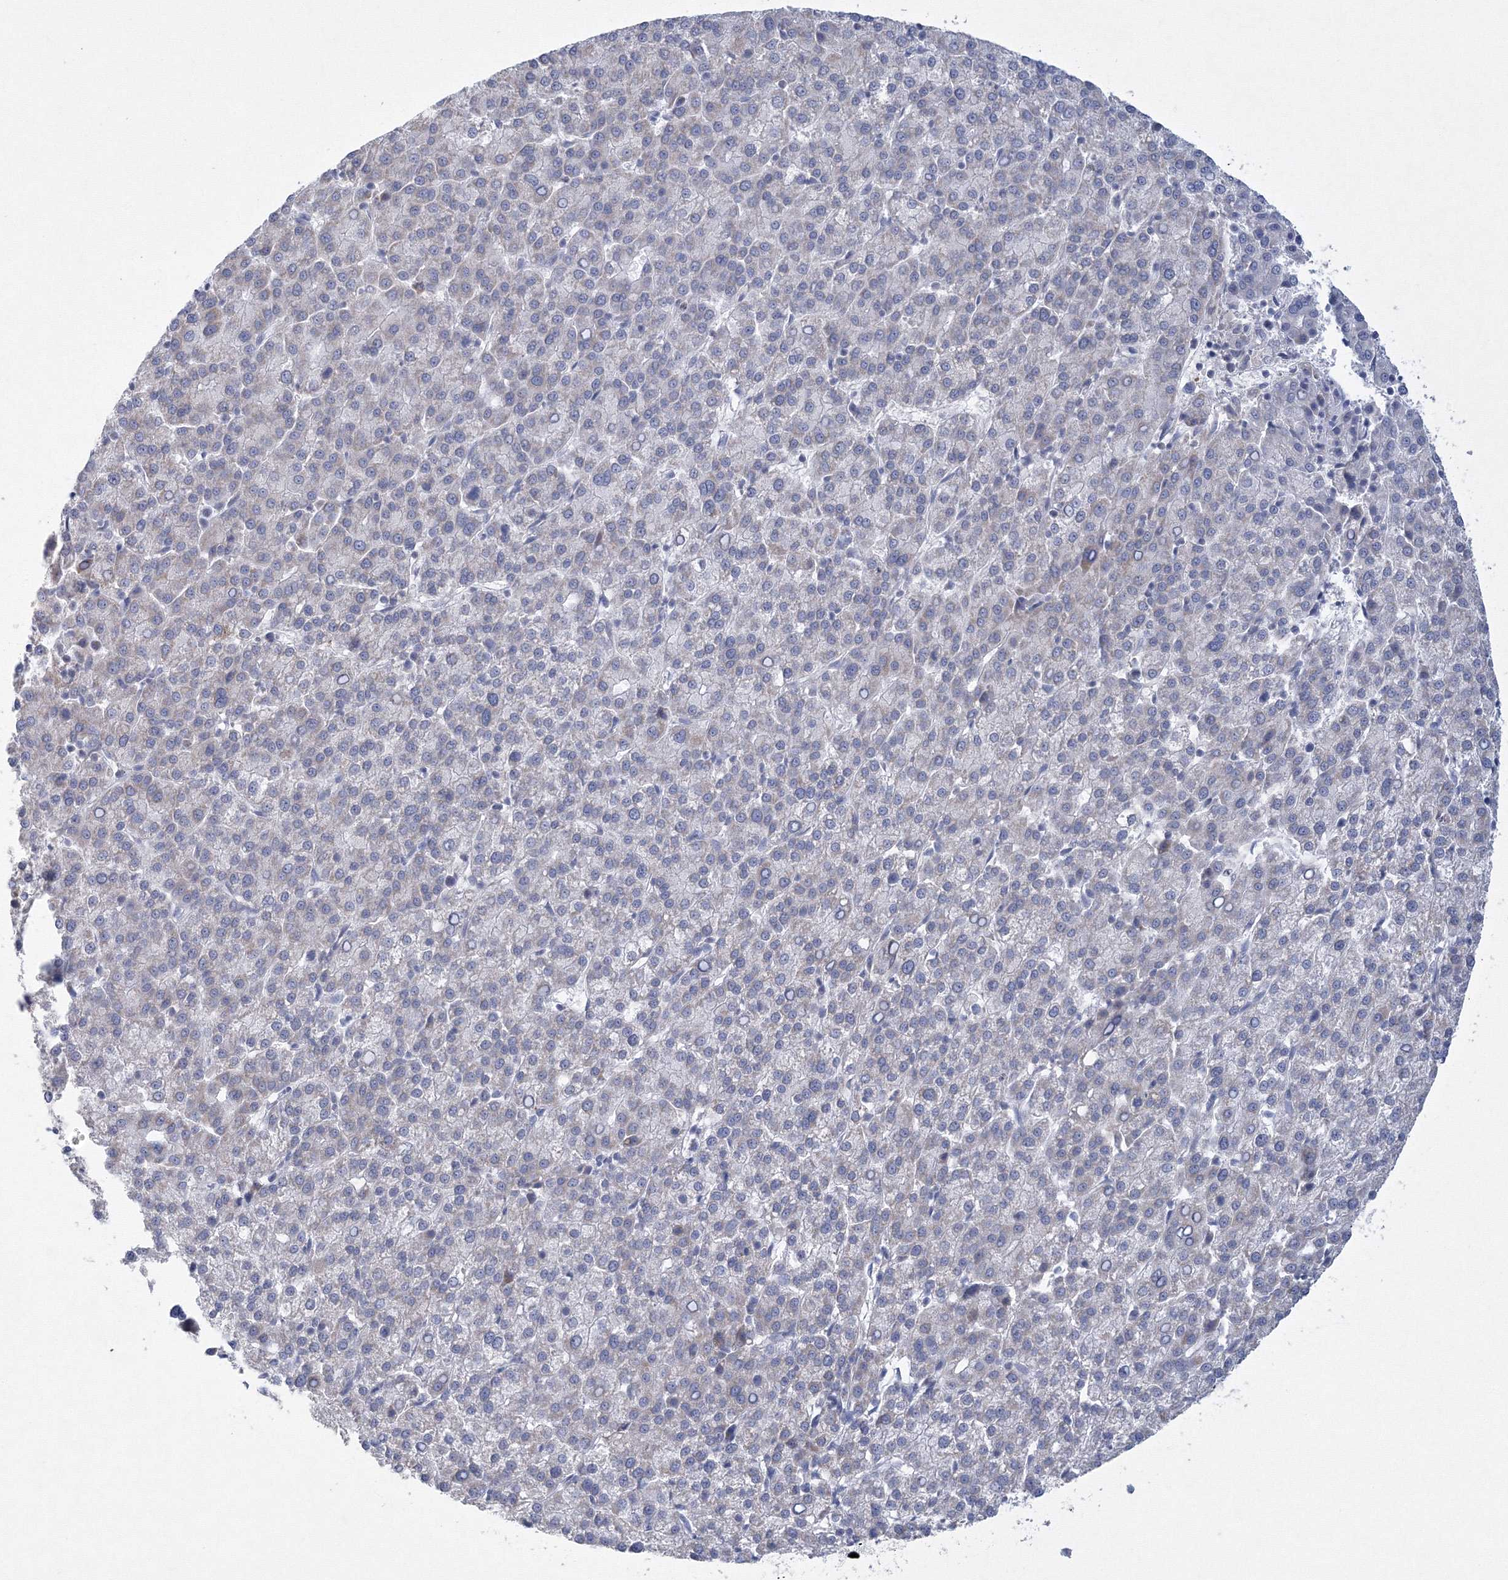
{"staining": {"intensity": "negative", "quantity": "none", "location": "none"}, "tissue": "liver cancer", "cell_type": "Tumor cells", "image_type": "cancer", "snomed": [{"axis": "morphology", "description": "Carcinoma, Hepatocellular, NOS"}, {"axis": "topography", "description": "Liver"}], "caption": "Human hepatocellular carcinoma (liver) stained for a protein using immunohistochemistry (IHC) reveals no expression in tumor cells.", "gene": "NIPAL1", "patient": {"sex": "female", "age": 58}}